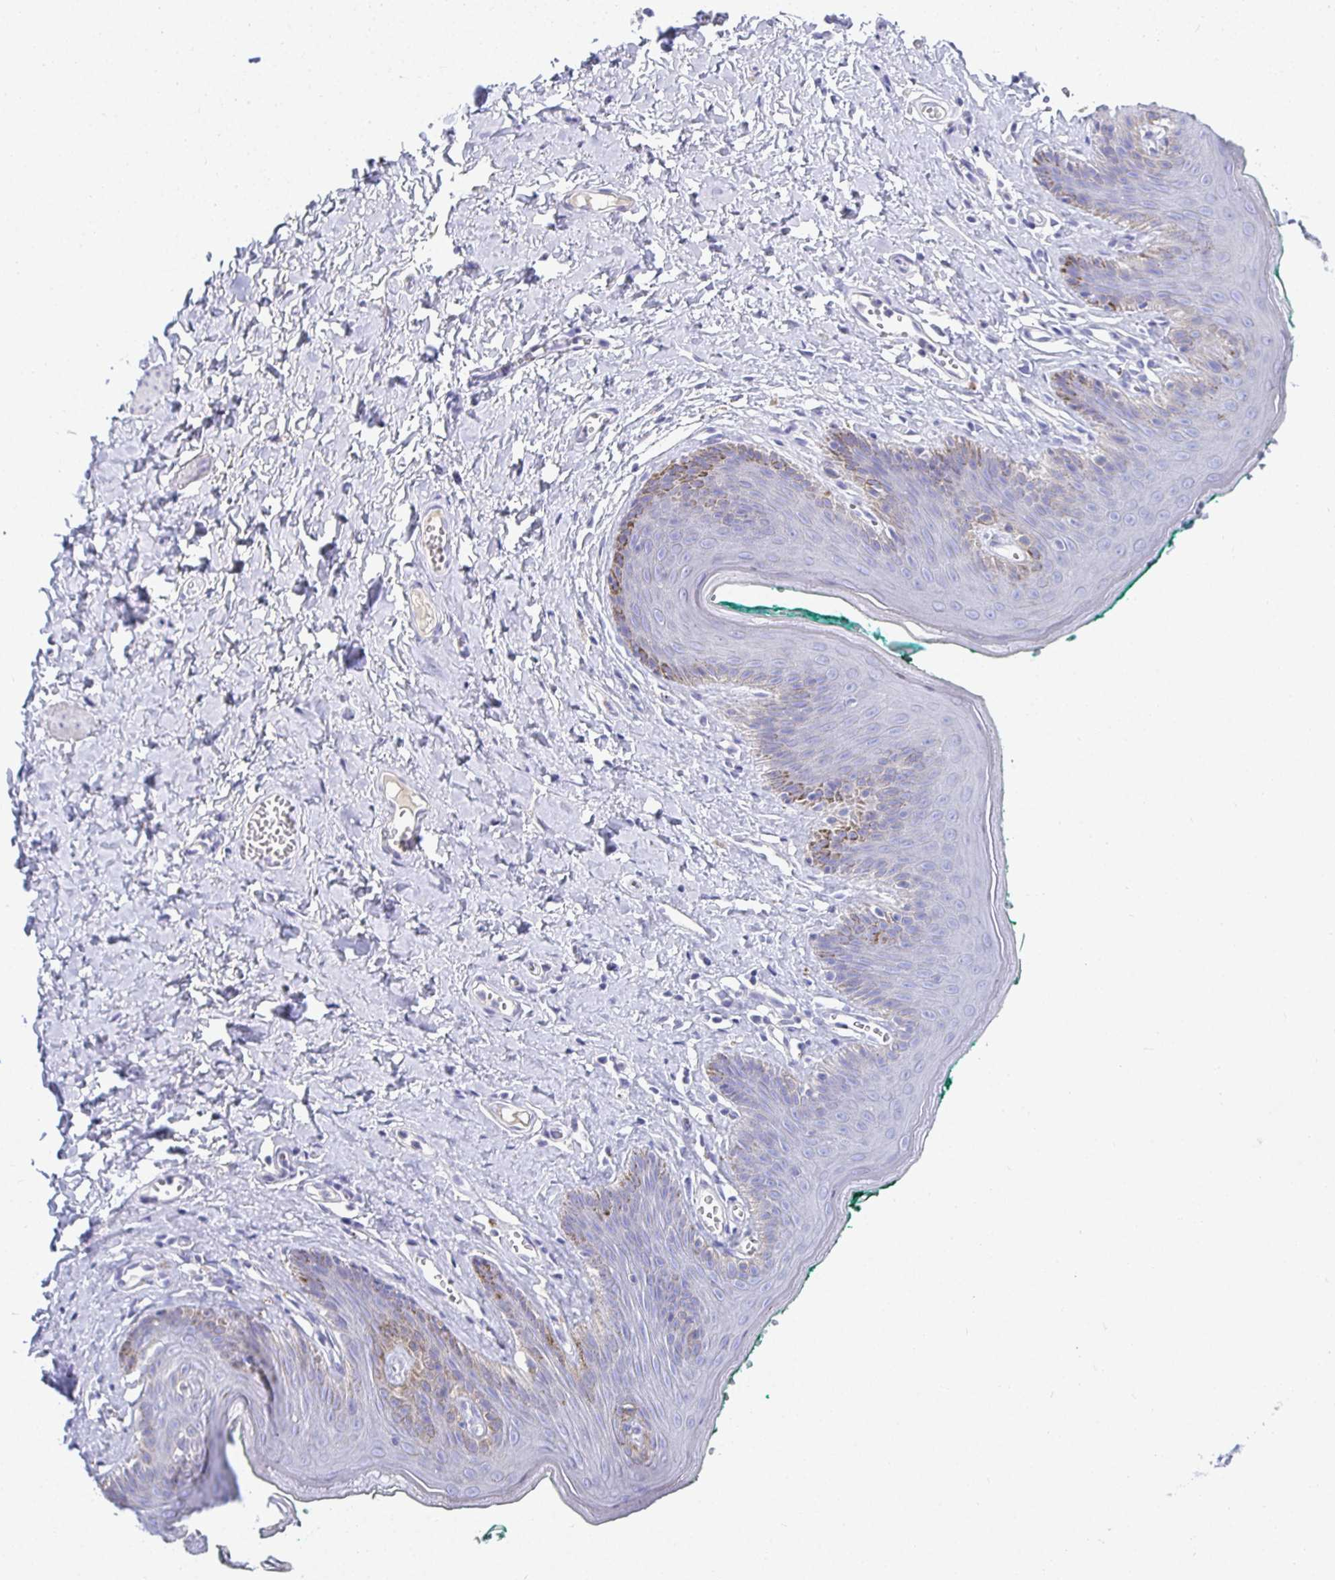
{"staining": {"intensity": "negative", "quantity": "none", "location": "none"}, "tissue": "skin", "cell_type": "Epidermal cells", "image_type": "normal", "snomed": [{"axis": "morphology", "description": "Normal tissue, NOS"}, {"axis": "topography", "description": "Vulva"}, {"axis": "topography", "description": "Peripheral nerve tissue"}], "caption": "Immunohistochemical staining of unremarkable skin reveals no significant expression in epidermal cells.", "gene": "TMEM241", "patient": {"sex": "female", "age": 66}}